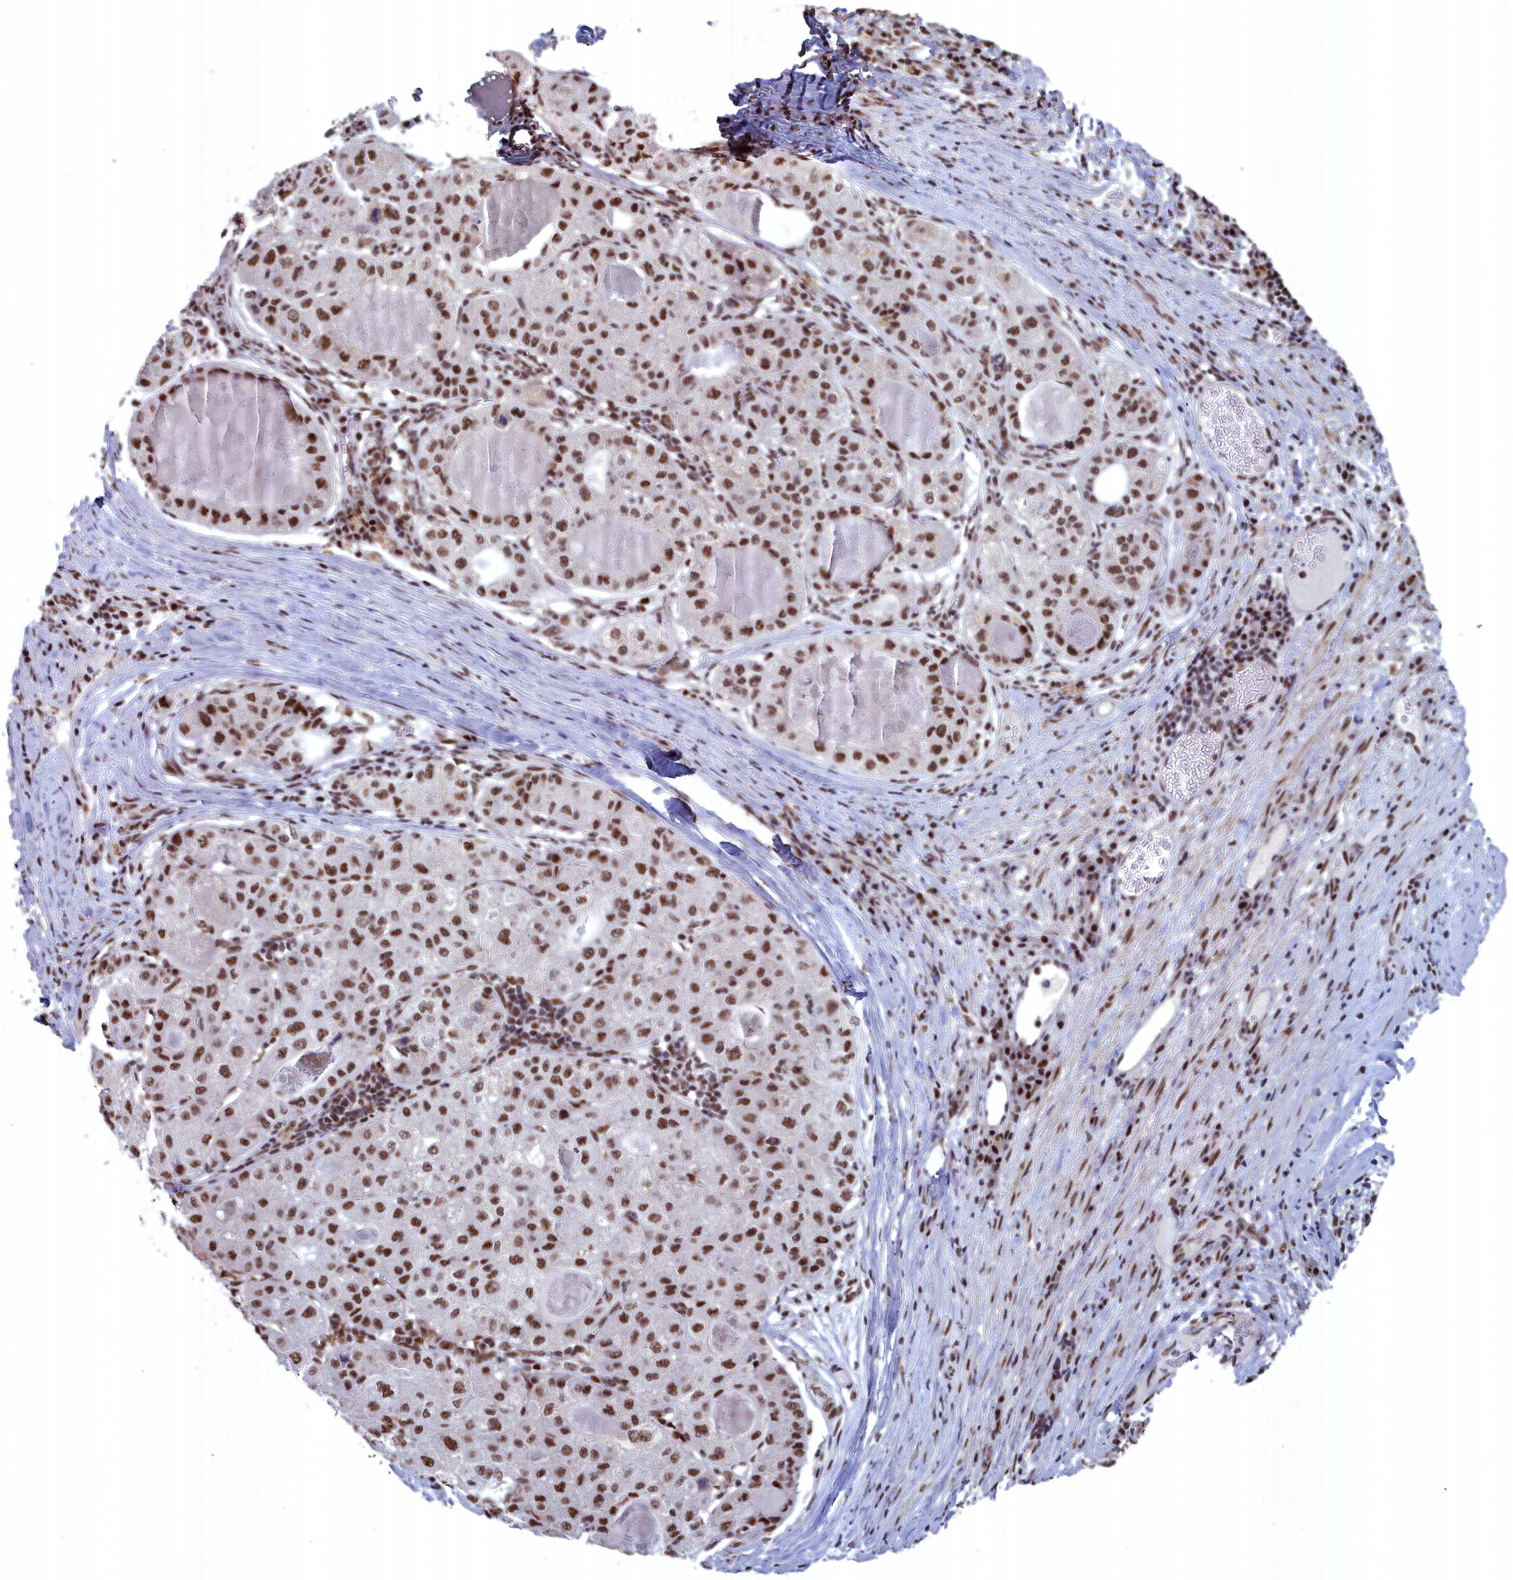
{"staining": {"intensity": "moderate", "quantity": ">75%", "location": "nuclear"}, "tissue": "liver cancer", "cell_type": "Tumor cells", "image_type": "cancer", "snomed": [{"axis": "morphology", "description": "Carcinoma, Hepatocellular, NOS"}, {"axis": "topography", "description": "Liver"}], "caption": "A high-resolution micrograph shows immunohistochemistry (IHC) staining of liver hepatocellular carcinoma, which exhibits moderate nuclear expression in approximately >75% of tumor cells. (DAB IHC with brightfield microscopy, high magnification).", "gene": "SF3B3", "patient": {"sex": "male", "age": 80}}